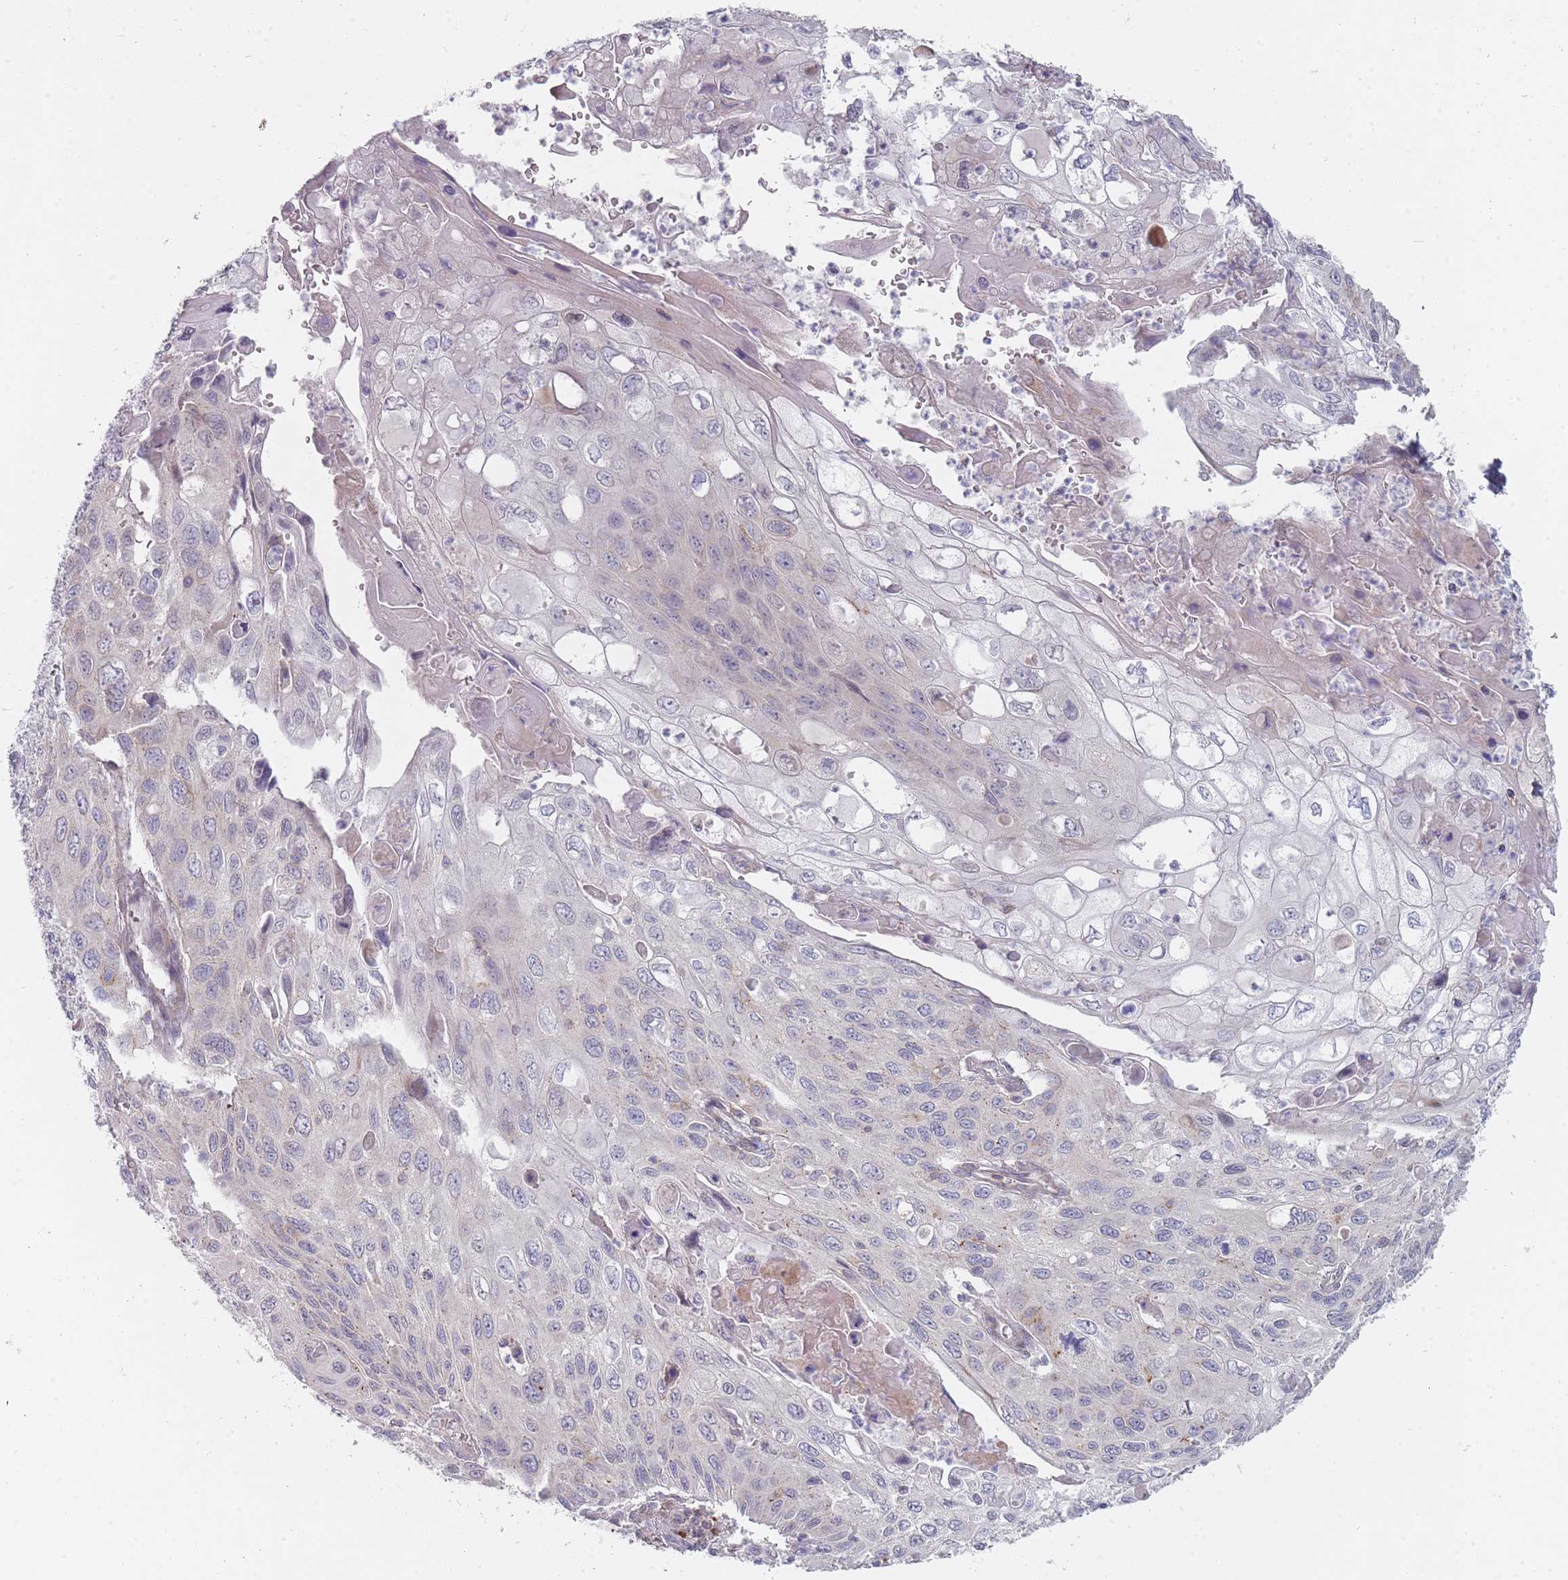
{"staining": {"intensity": "negative", "quantity": "none", "location": "none"}, "tissue": "cervical cancer", "cell_type": "Tumor cells", "image_type": "cancer", "snomed": [{"axis": "morphology", "description": "Squamous cell carcinoma, NOS"}, {"axis": "topography", "description": "Cervix"}], "caption": "Photomicrograph shows no protein staining in tumor cells of squamous cell carcinoma (cervical) tissue.", "gene": "PCDH12", "patient": {"sex": "female", "age": 70}}